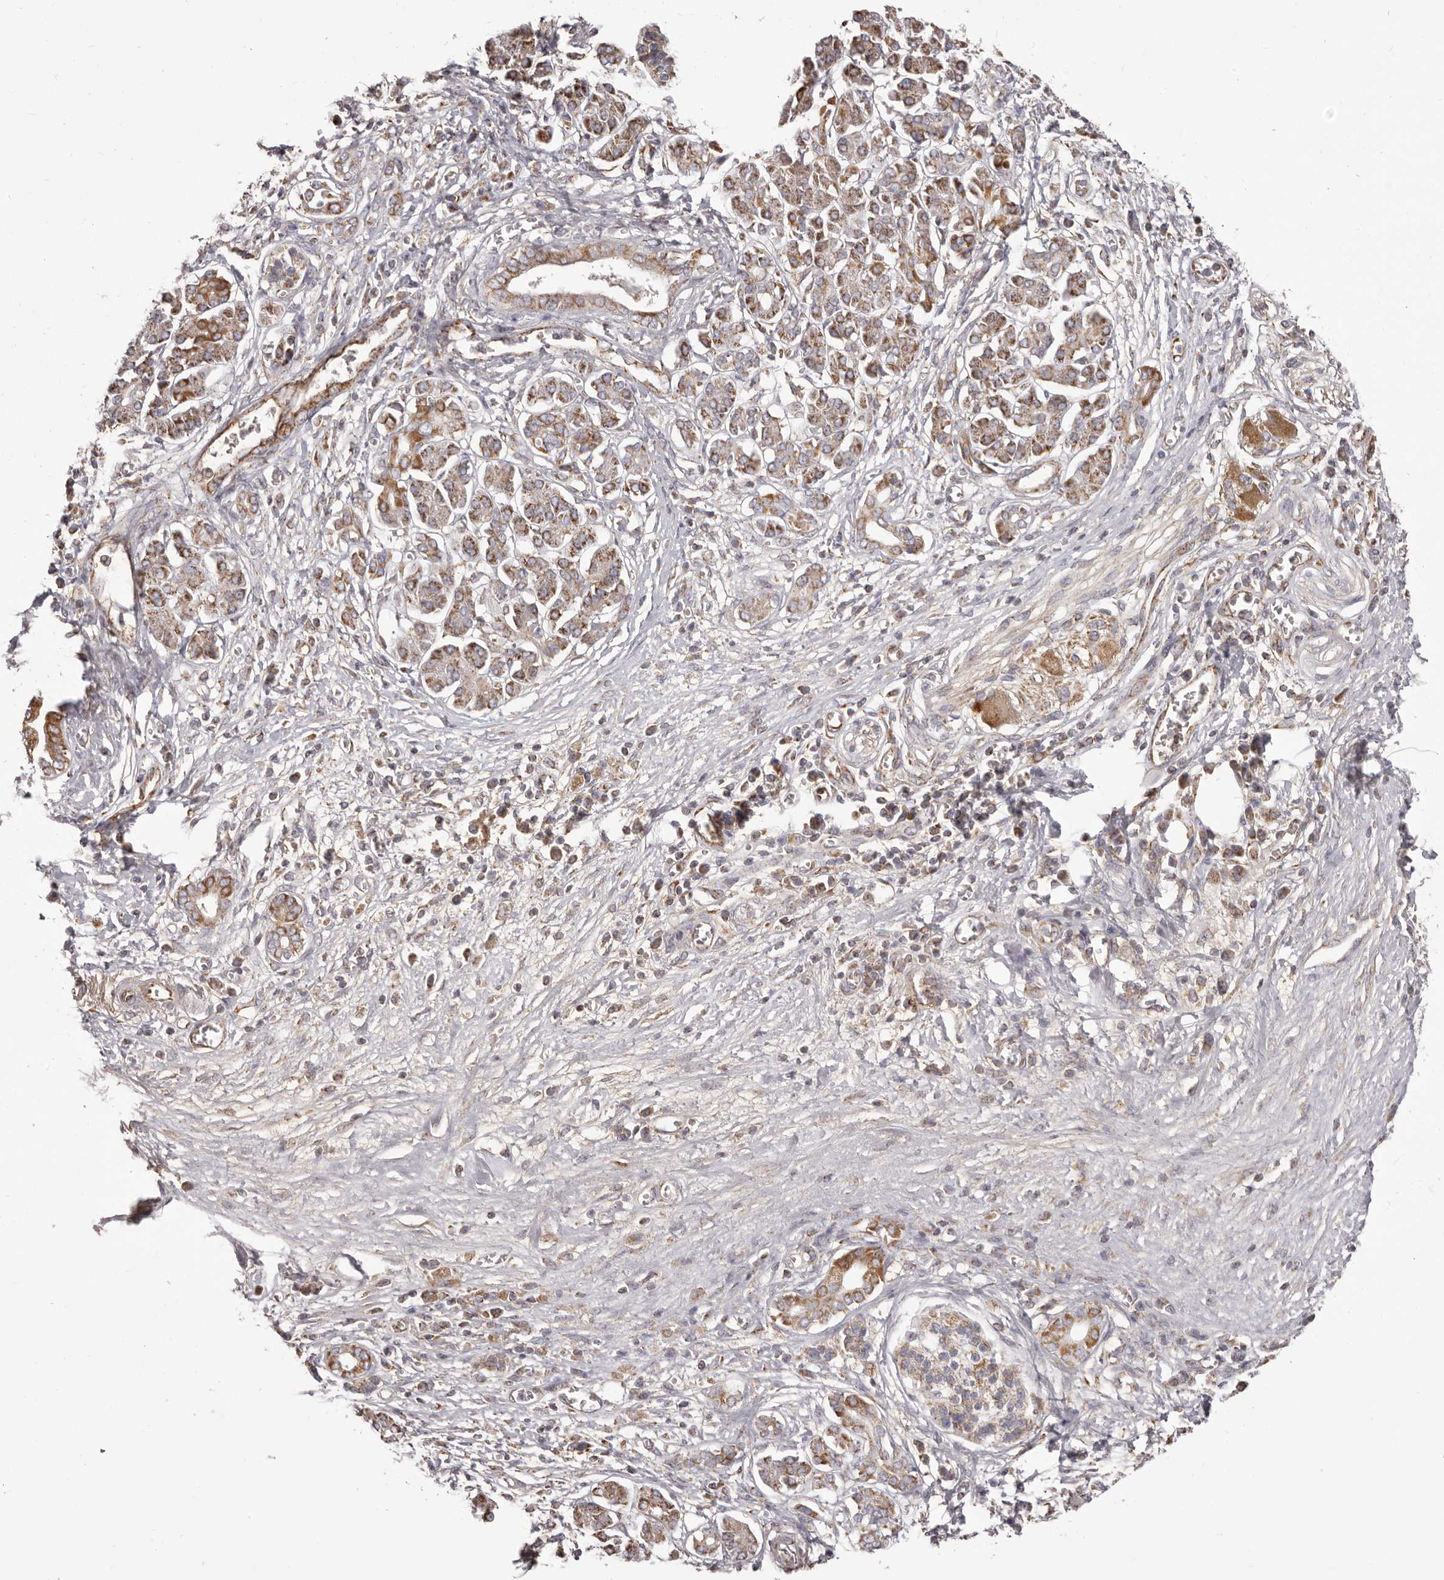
{"staining": {"intensity": "moderate", "quantity": "25%-75%", "location": "cytoplasmic/membranous"}, "tissue": "pancreatic cancer", "cell_type": "Tumor cells", "image_type": "cancer", "snomed": [{"axis": "morphology", "description": "Adenocarcinoma, NOS"}, {"axis": "topography", "description": "Pancreas"}], "caption": "Pancreatic cancer was stained to show a protein in brown. There is medium levels of moderate cytoplasmic/membranous expression in approximately 25%-75% of tumor cells. (Stains: DAB in brown, nuclei in blue, Microscopy: brightfield microscopy at high magnification).", "gene": "CHRM2", "patient": {"sex": "male", "age": 78}}